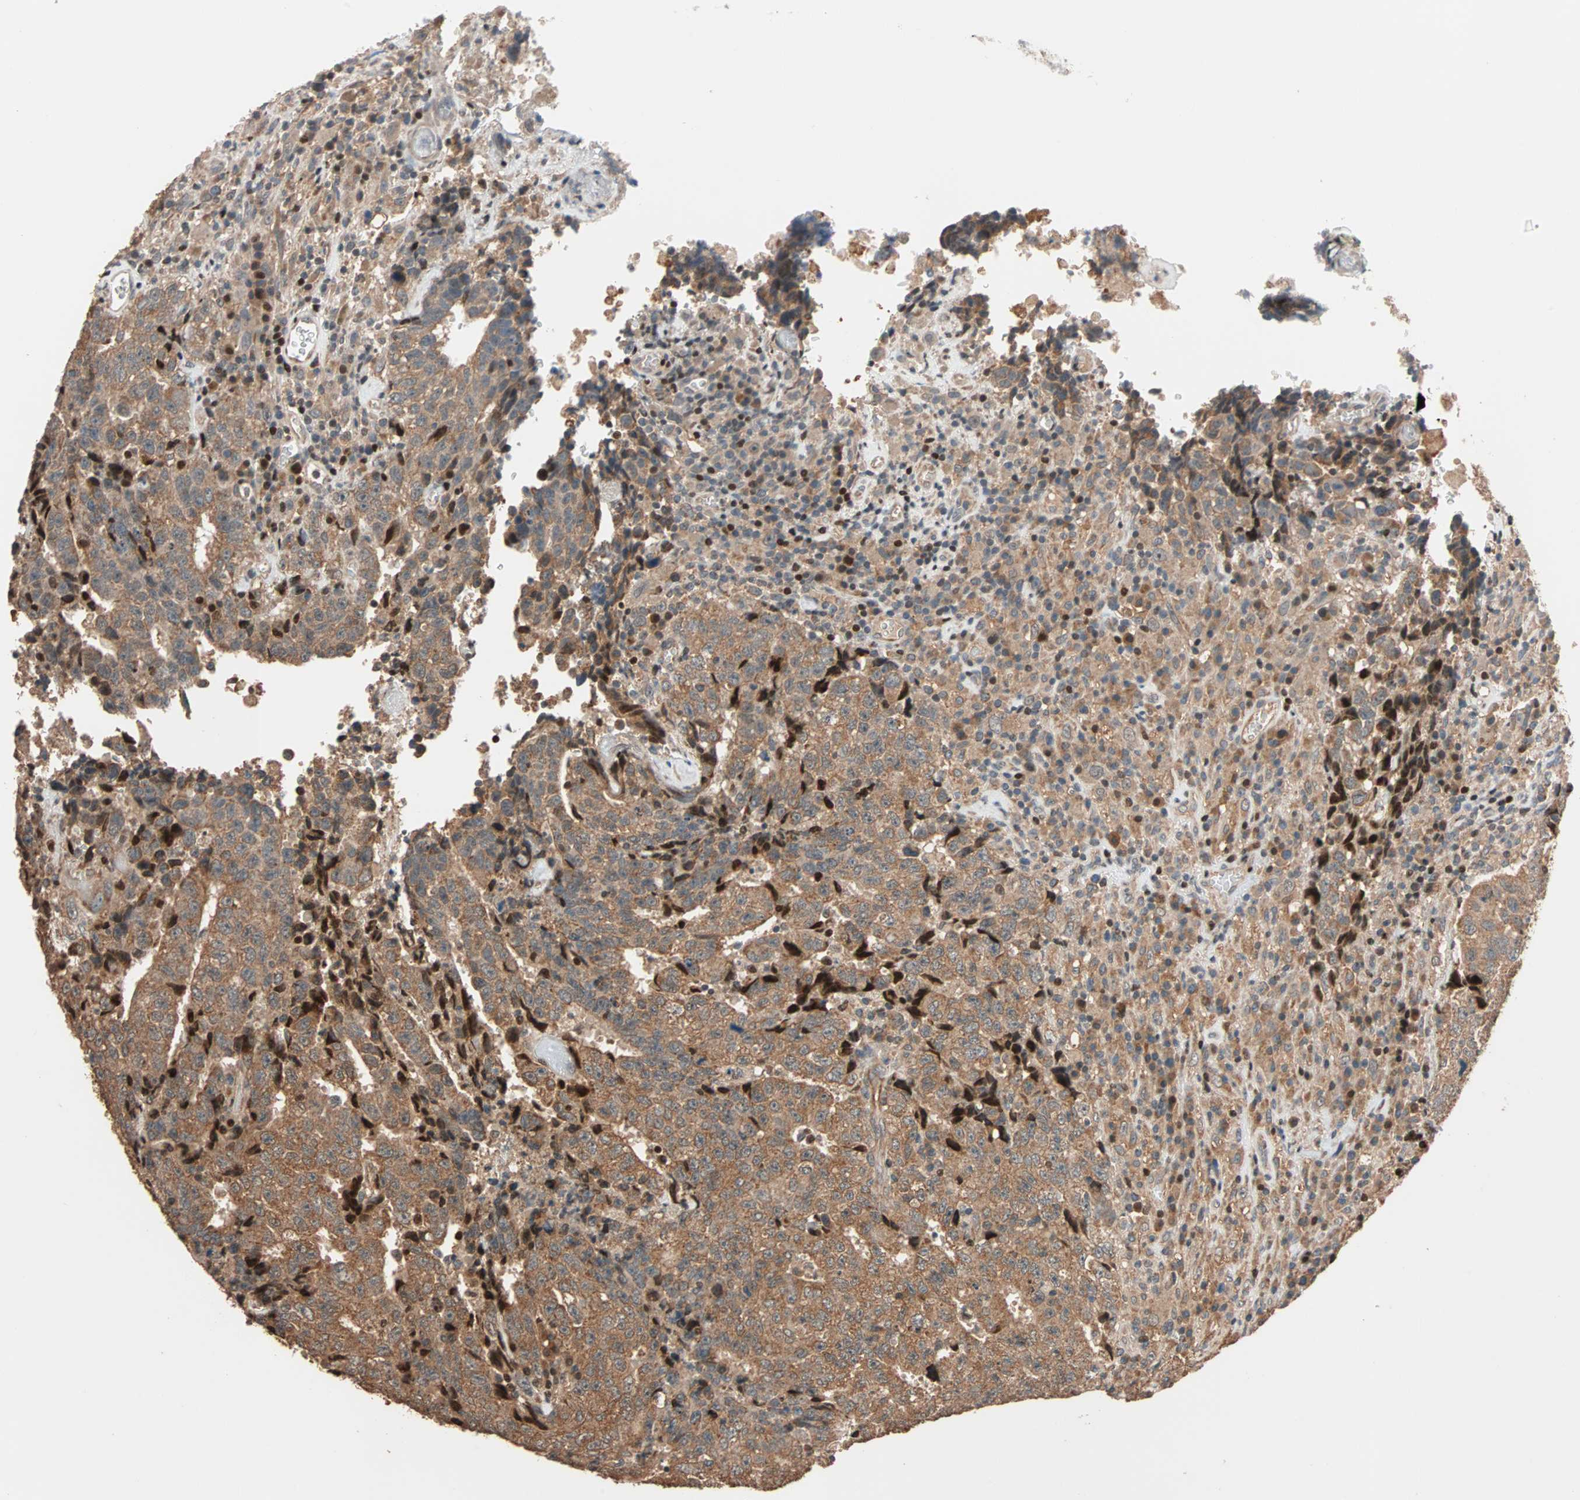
{"staining": {"intensity": "moderate", "quantity": ">75%", "location": "cytoplasmic/membranous"}, "tissue": "testis cancer", "cell_type": "Tumor cells", "image_type": "cancer", "snomed": [{"axis": "morphology", "description": "Necrosis, NOS"}, {"axis": "morphology", "description": "Carcinoma, Embryonal, NOS"}, {"axis": "topography", "description": "Testis"}], "caption": "A photomicrograph of human embryonal carcinoma (testis) stained for a protein shows moderate cytoplasmic/membranous brown staining in tumor cells.", "gene": "HECW1", "patient": {"sex": "male", "age": 19}}